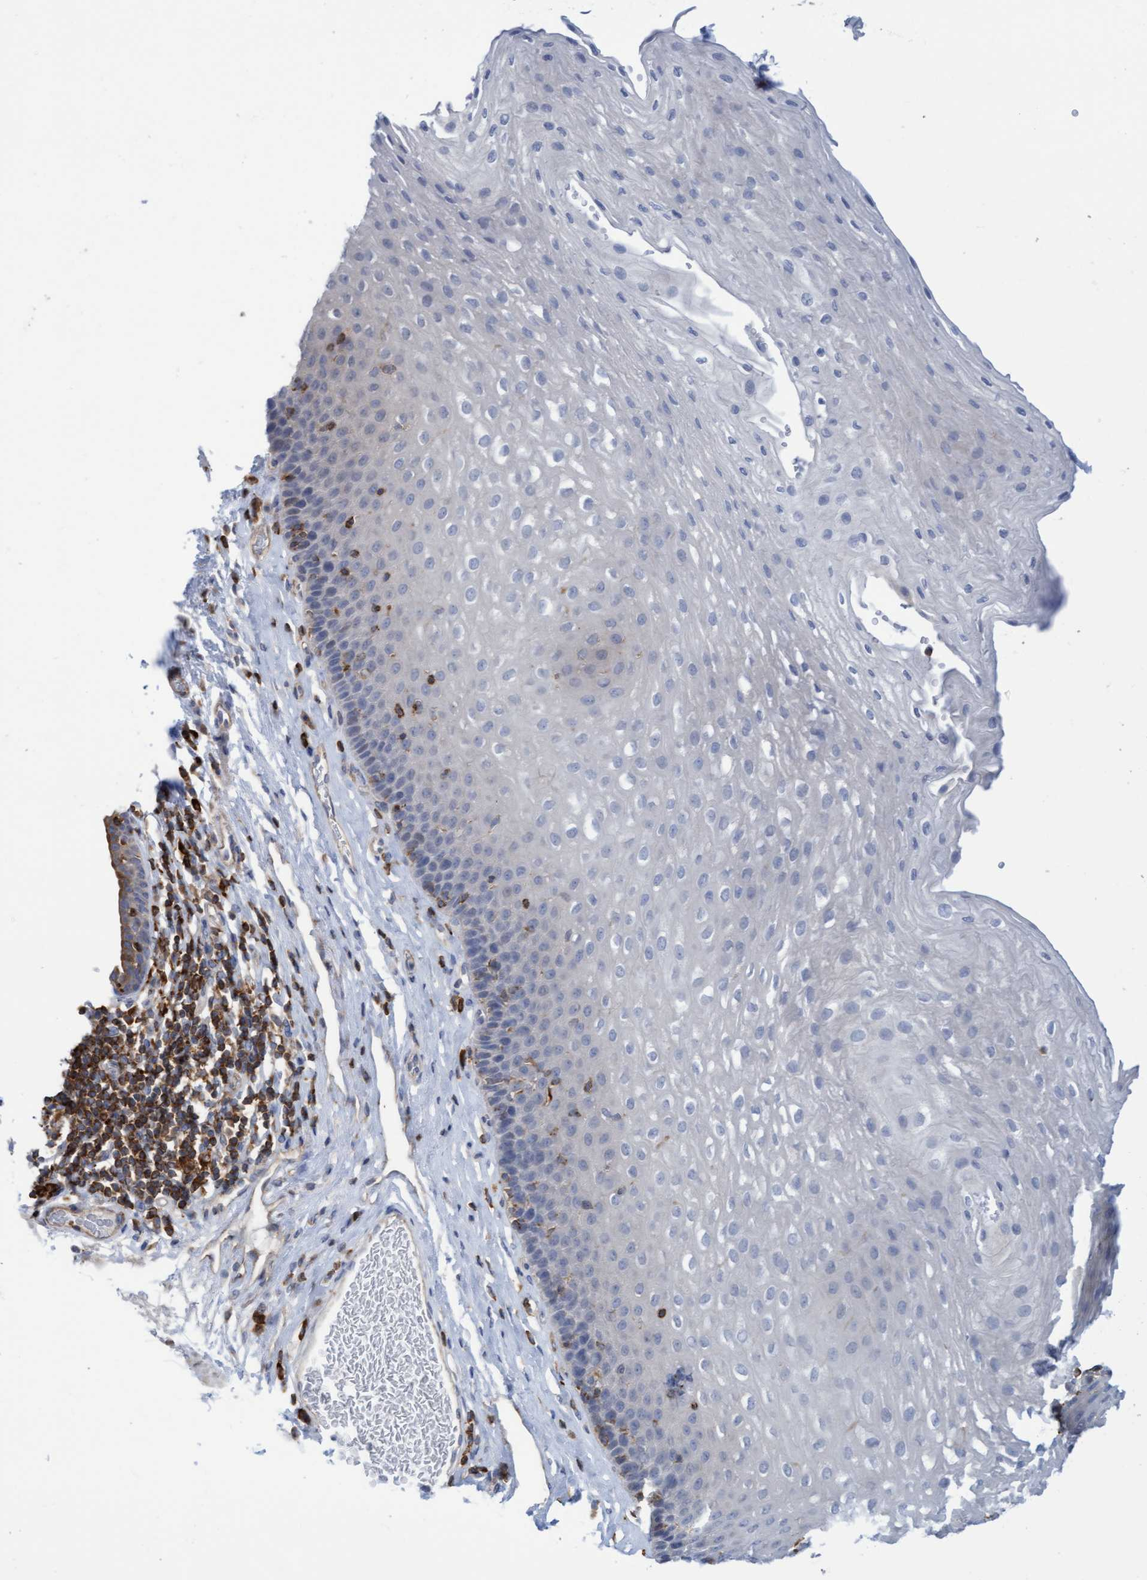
{"staining": {"intensity": "negative", "quantity": "none", "location": "none"}, "tissue": "esophagus", "cell_type": "Squamous epithelial cells", "image_type": "normal", "snomed": [{"axis": "morphology", "description": "Normal tissue, NOS"}, {"axis": "topography", "description": "Esophagus"}], "caption": "A high-resolution micrograph shows immunohistochemistry staining of normal esophagus, which displays no significant positivity in squamous epithelial cells. Brightfield microscopy of immunohistochemistry stained with DAB (3,3'-diaminobenzidine) (brown) and hematoxylin (blue), captured at high magnification.", "gene": "FNBP1", "patient": {"sex": "female", "age": 66}}